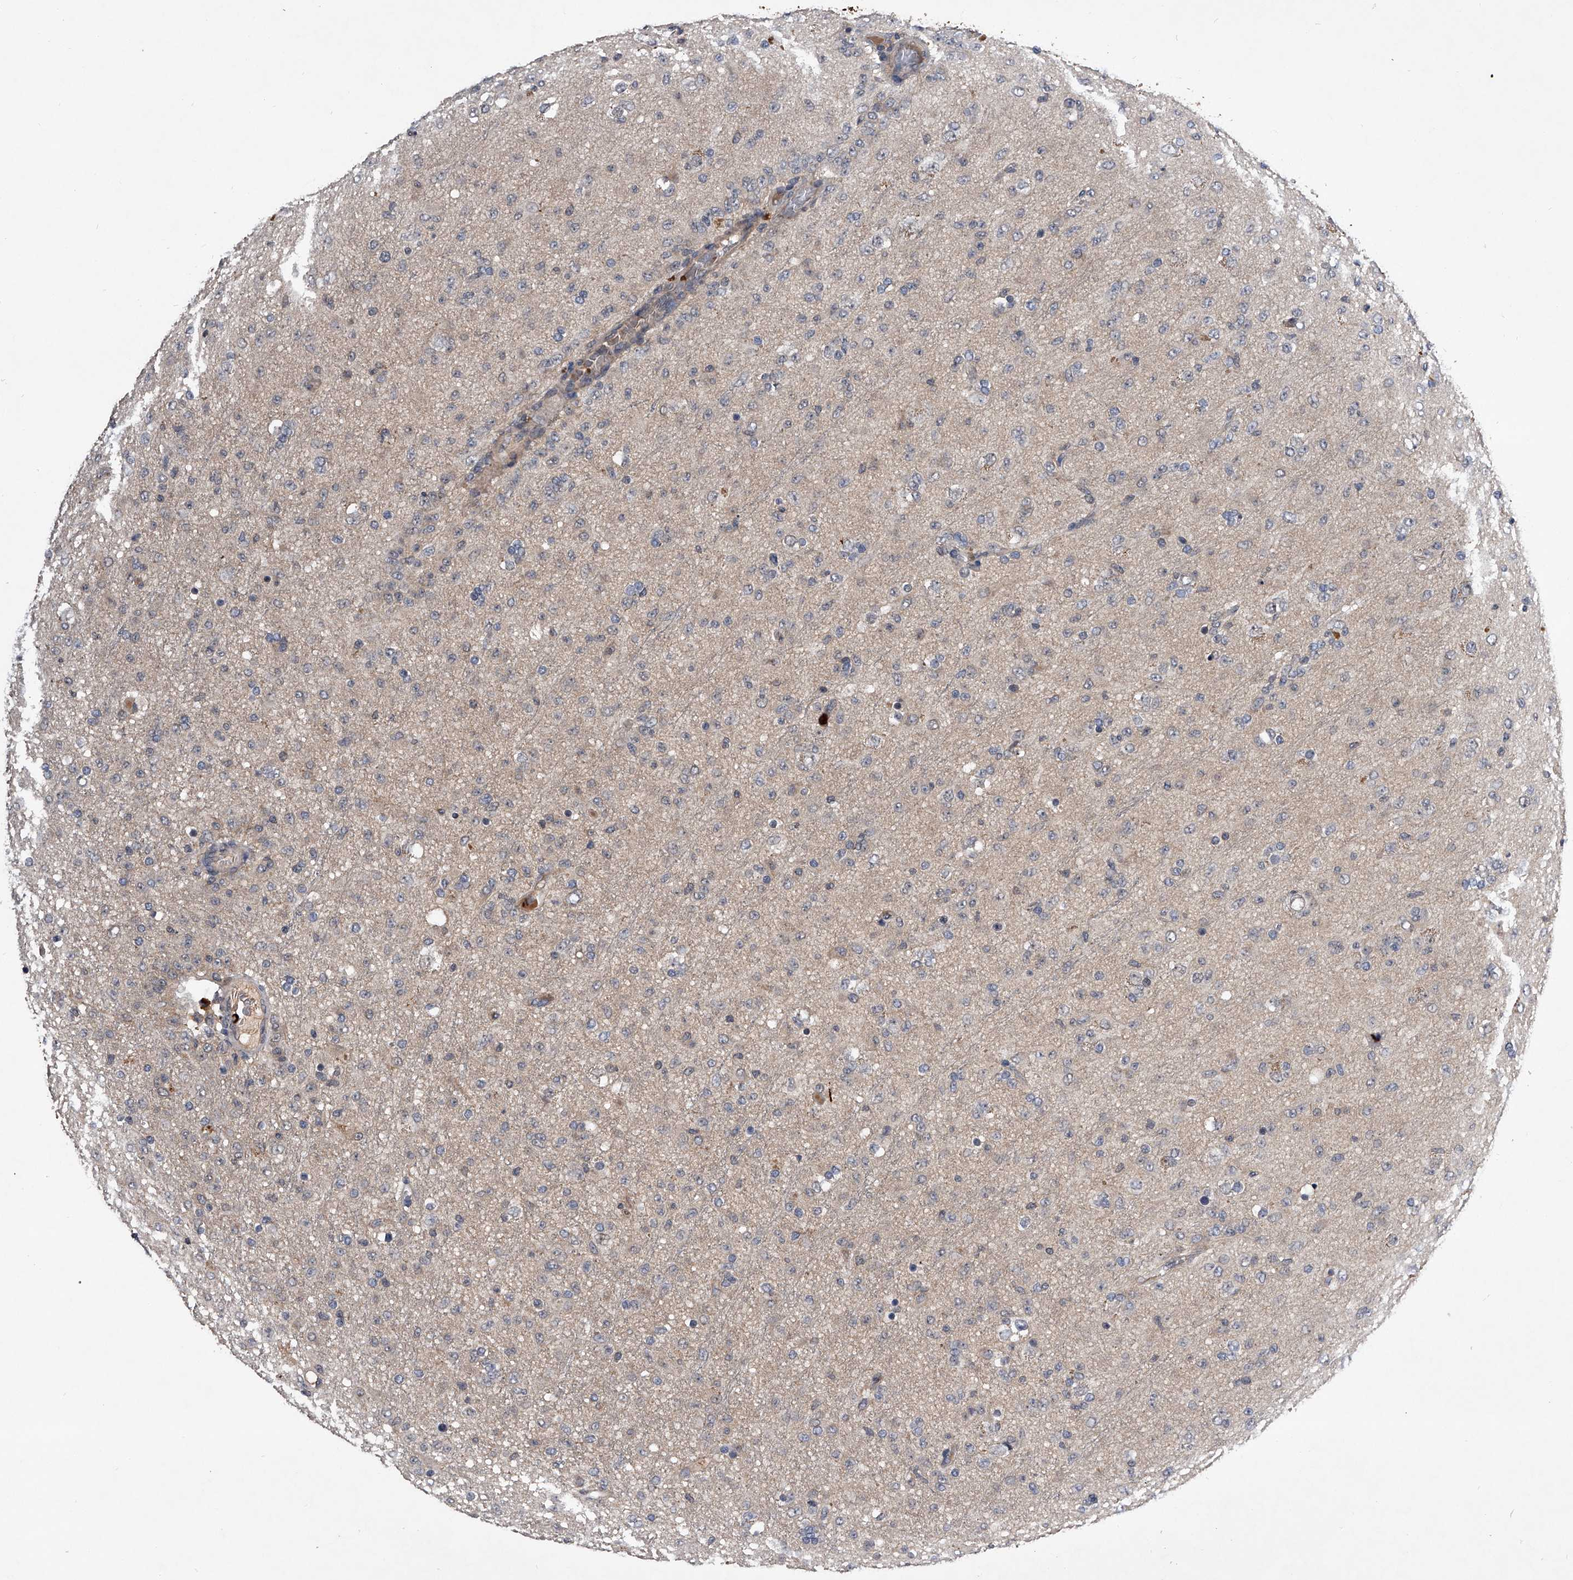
{"staining": {"intensity": "negative", "quantity": "none", "location": "none"}, "tissue": "glioma", "cell_type": "Tumor cells", "image_type": "cancer", "snomed": [{"axis": "morphology", "description": "Glioma, malignant, Low grade"}, {"axis": "topography", "description": "Brain"}], "caption": "Immunohistochemical staining of glioma exhibits no significant staining in tumor cells.", "gene": "ZNF30", "patient": {"sex": "male", "age": 65}}